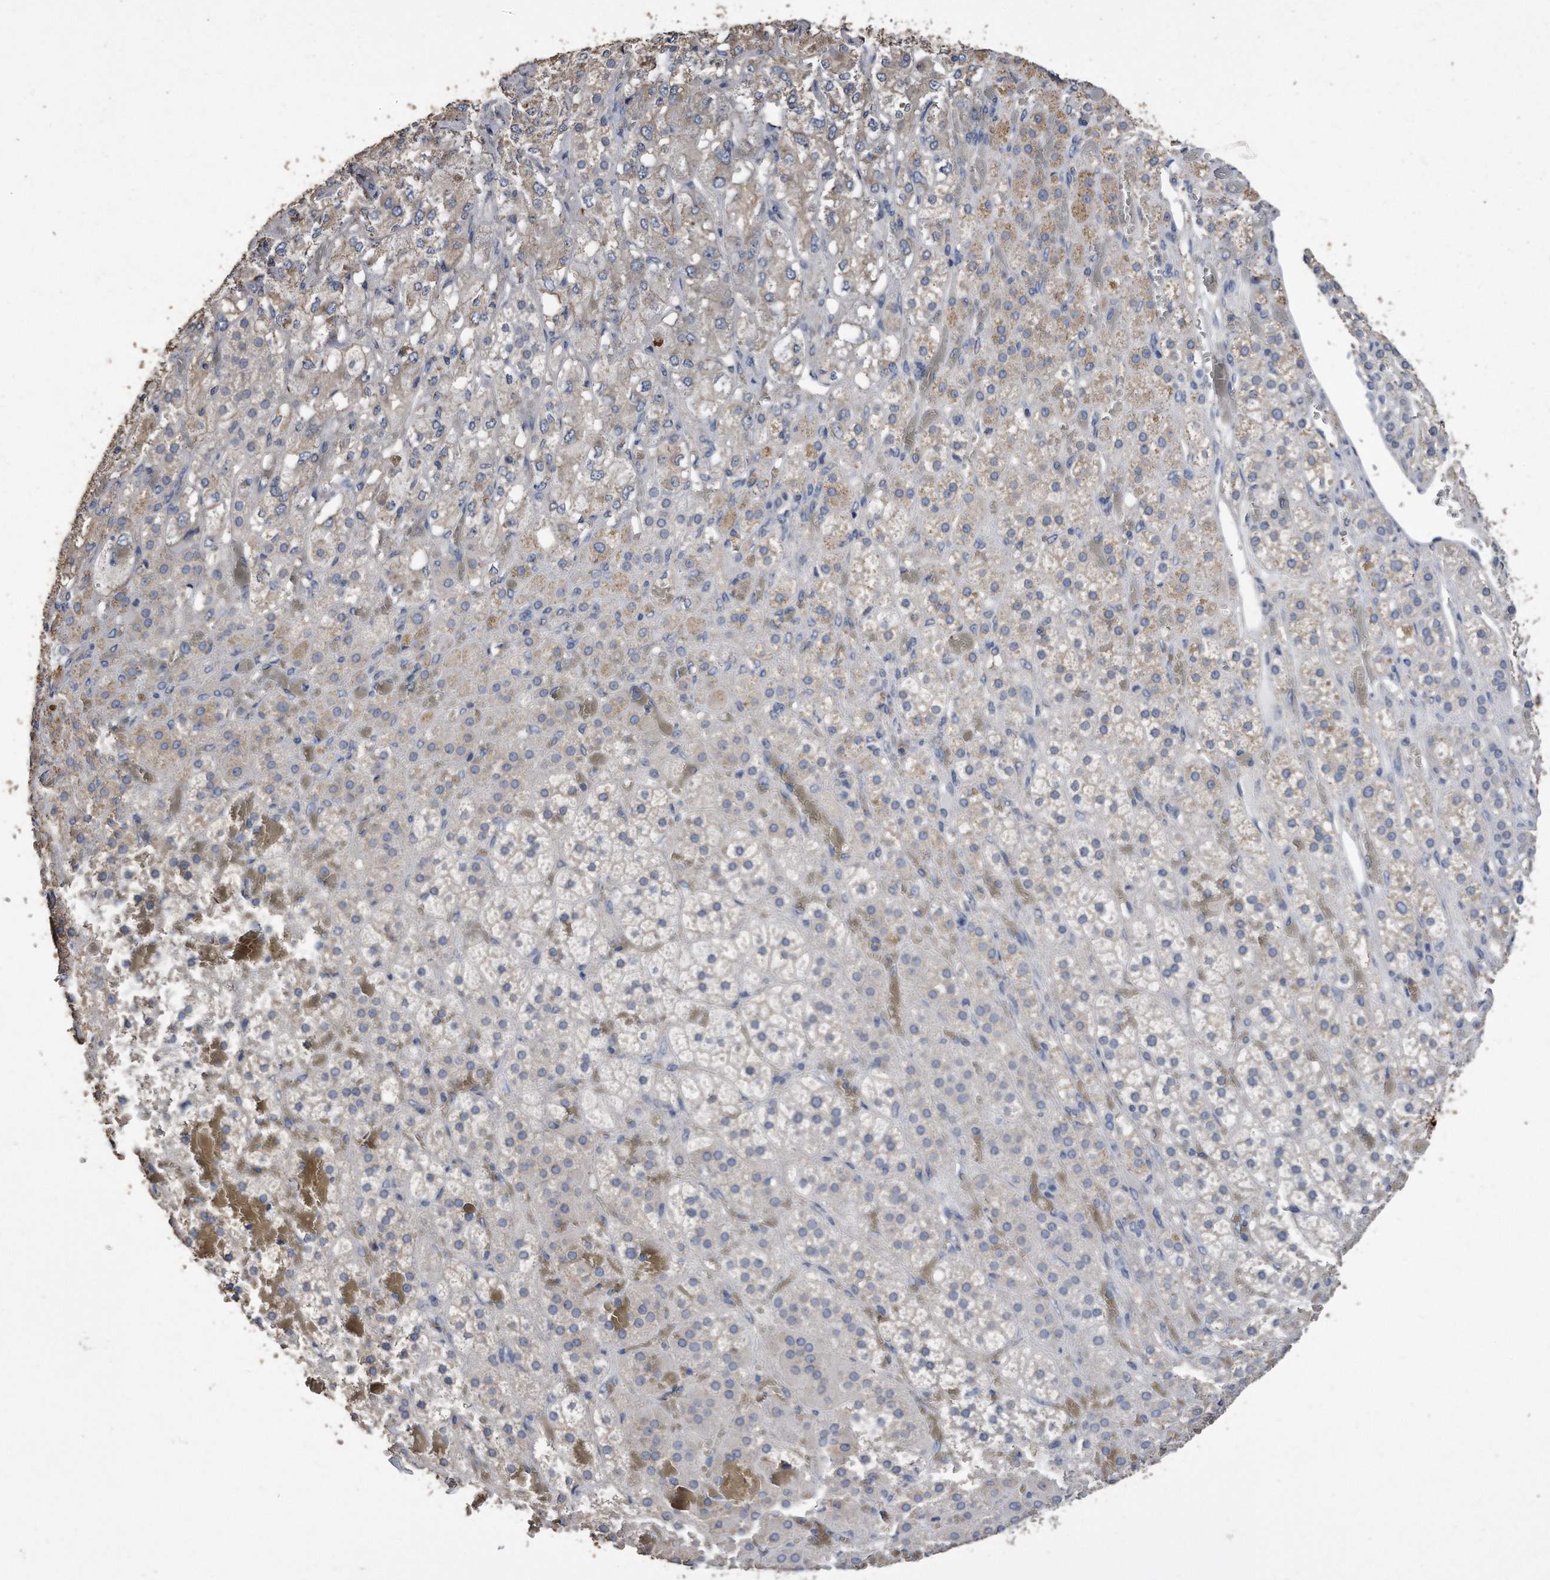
{"staining": {"intensity": "weak", "quantity": "<25%", "location": "cytoplasmic/membranous"}, "tissue": "adrenal gland", "cell_type": "Glandular cells", "image_type": "normal", "snomed": [{"axis": "morphology", "description": "Normal tissue, NOS"}, {"axis": "topography", "description": "Adrenal gland"}], "caption": "Immunohistochemistry (IHC) photomicrograph of normal adrenal gland: adrenal gland stained with DAB shows no significant protein staining in glandular cells. (Immunohistochemistry, brightfield microscopy, high magnification).", "gene": "CDCP1", "patient": {"sex": "female", "age": 59}}